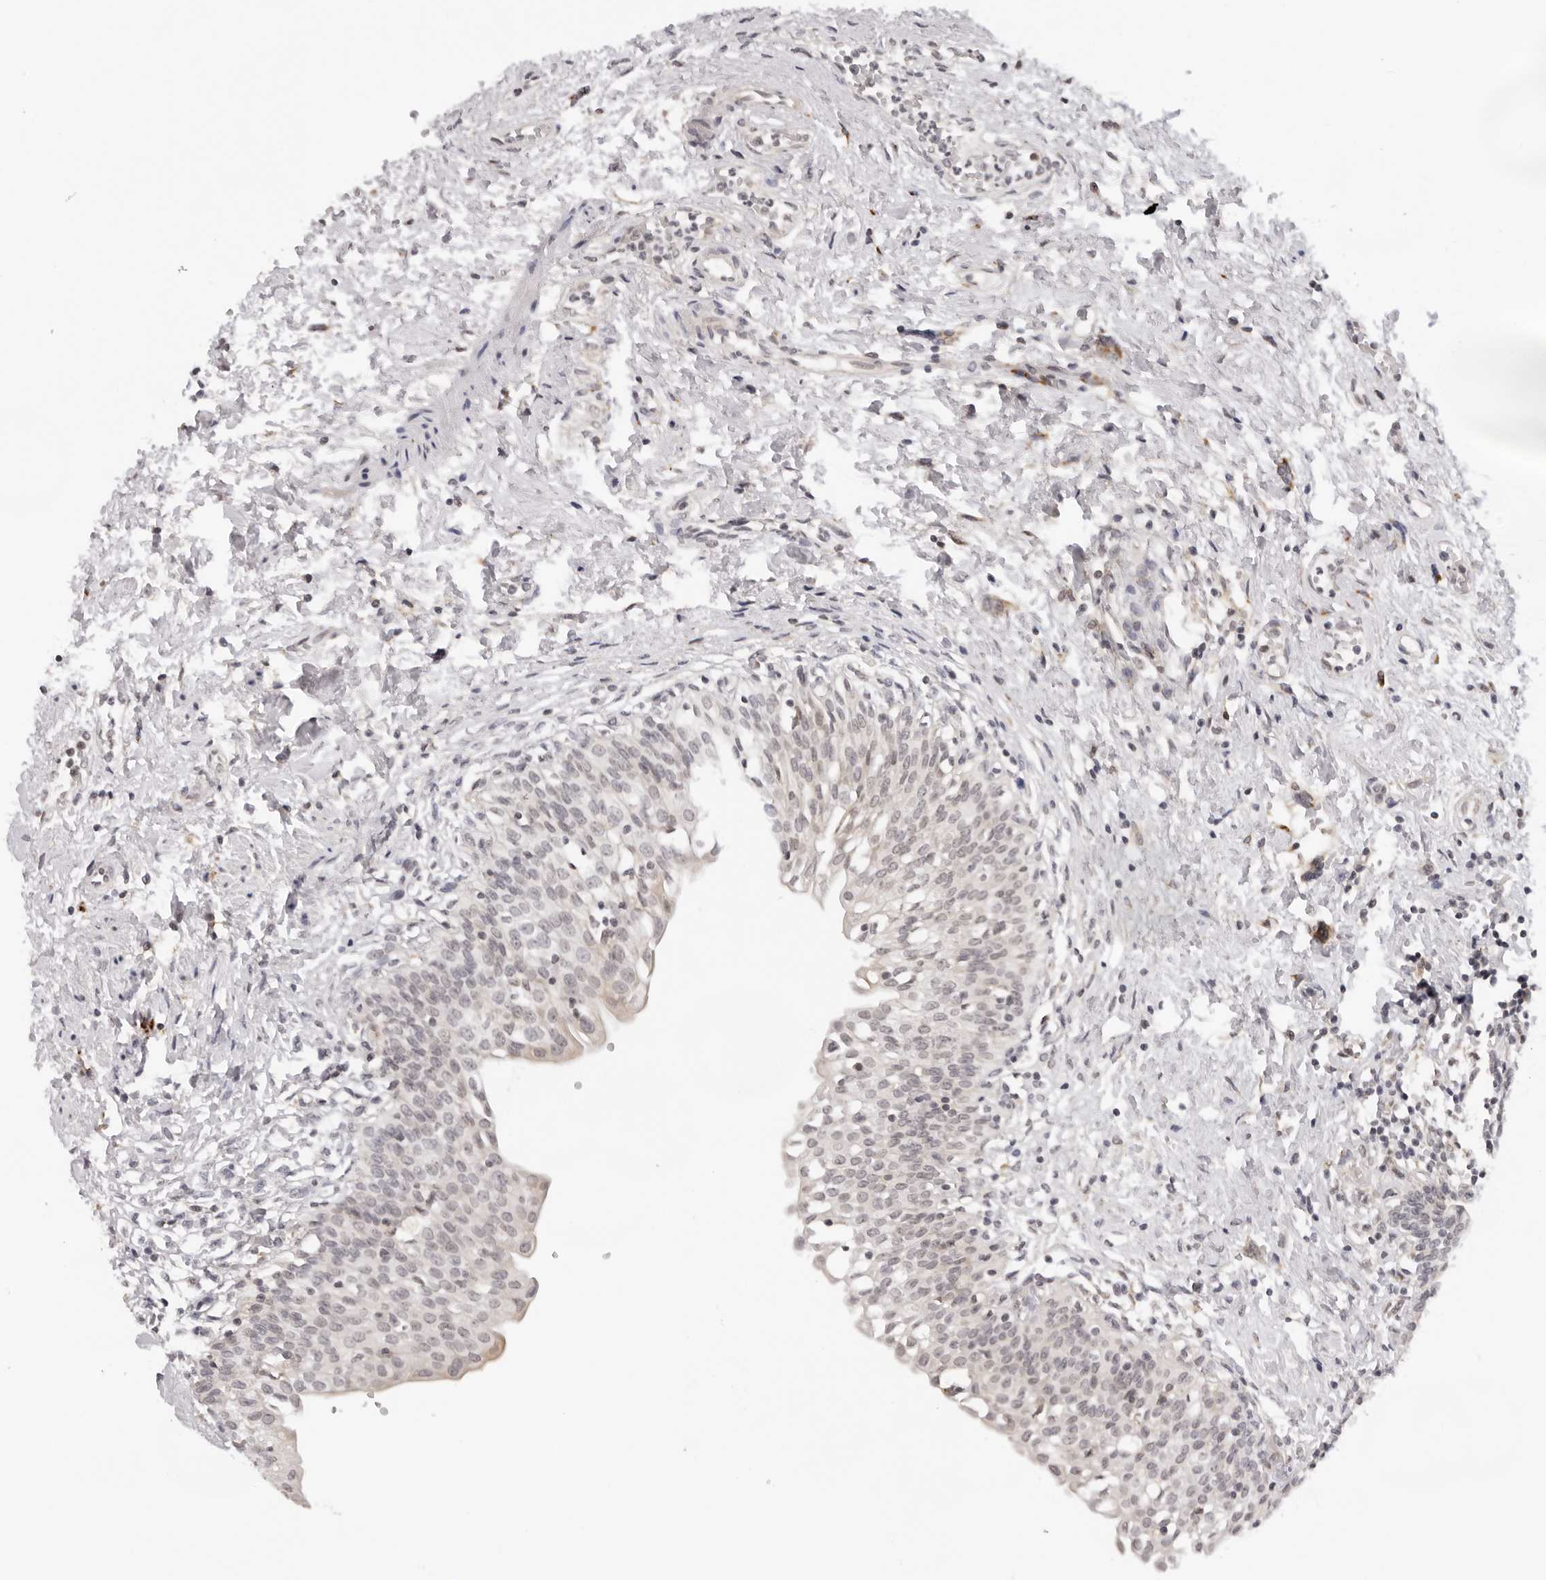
{"staining": {"intensity": "negative", "quantity": "none", "location": "none"}, "tissue": "urinary bladder", "cell_type": "Urothelial cells", "image_type": "normal", "snomed": [{"axis": "morphology", "description": "Normal tissue, NOS"}, {"axis": "topography", "description": "Urinary bladder"}], "caption": "An immunohistochemistry photomicrograph of unremarkable urinary bladder is shown. There is no staining in urothelial cells of urinary bladder.", "gene": "IL17RA", "patient": {"sex": "male", "age": 55}}